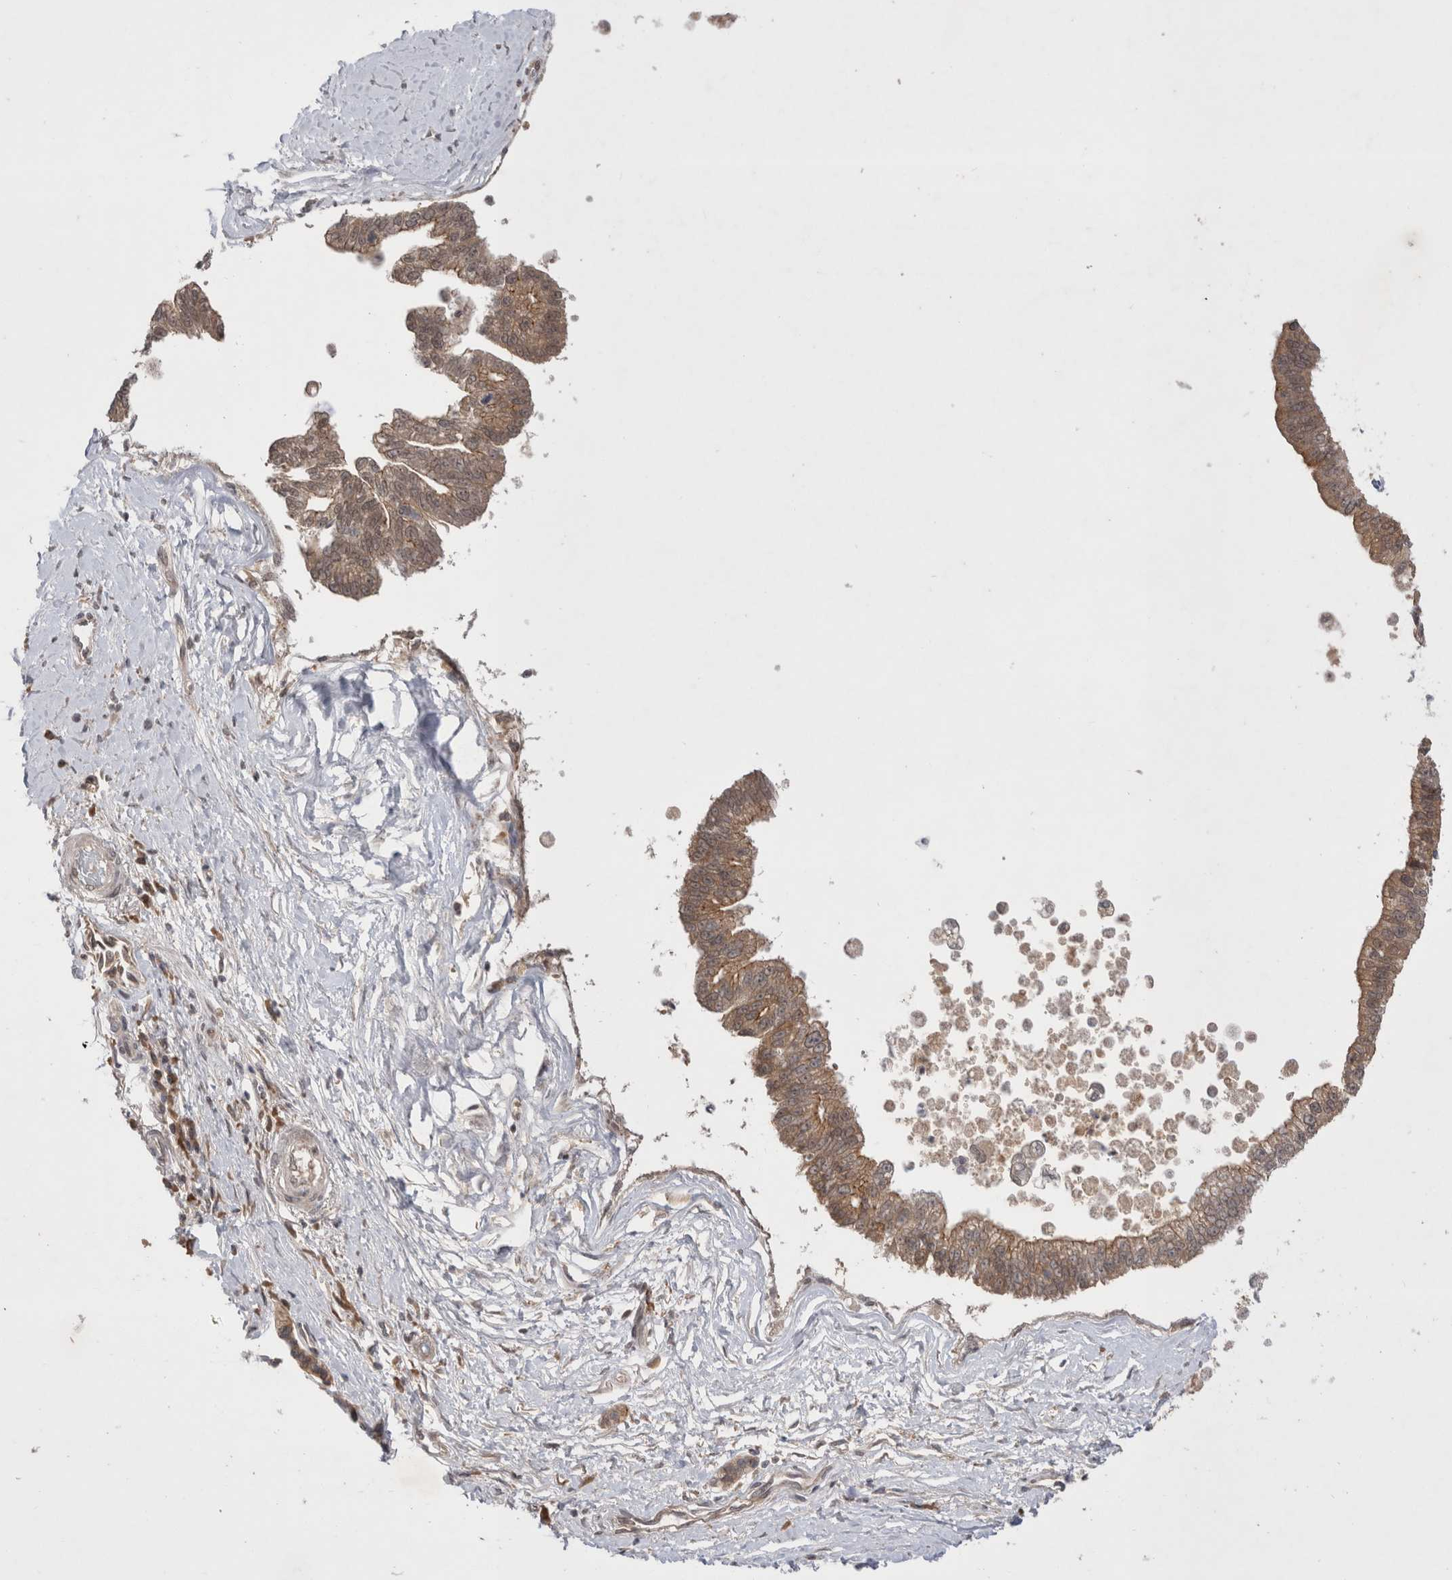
{"staining": {"intensity": "moderate", "quantity": ">75%", "location": "cytoplasmic/membranous"}, "tissue": "pancreatic cancer", "cell_type": "Tumor cells", "image_type": "cancer", "snomed": [{"axis": "morphology", "description": "Adenocarcinoma, NOS"}, {"axis": "topography", "description": "Pancreas"}], "caption": "Protein expression analysis of adenocarcinoma (pancreatic) displays moderate cytoplasmic/membranous positivity in approximately >75% of tumor cells.", "gene": "PLEKHM1", "patient": {"sex": "male", "age": 72}}